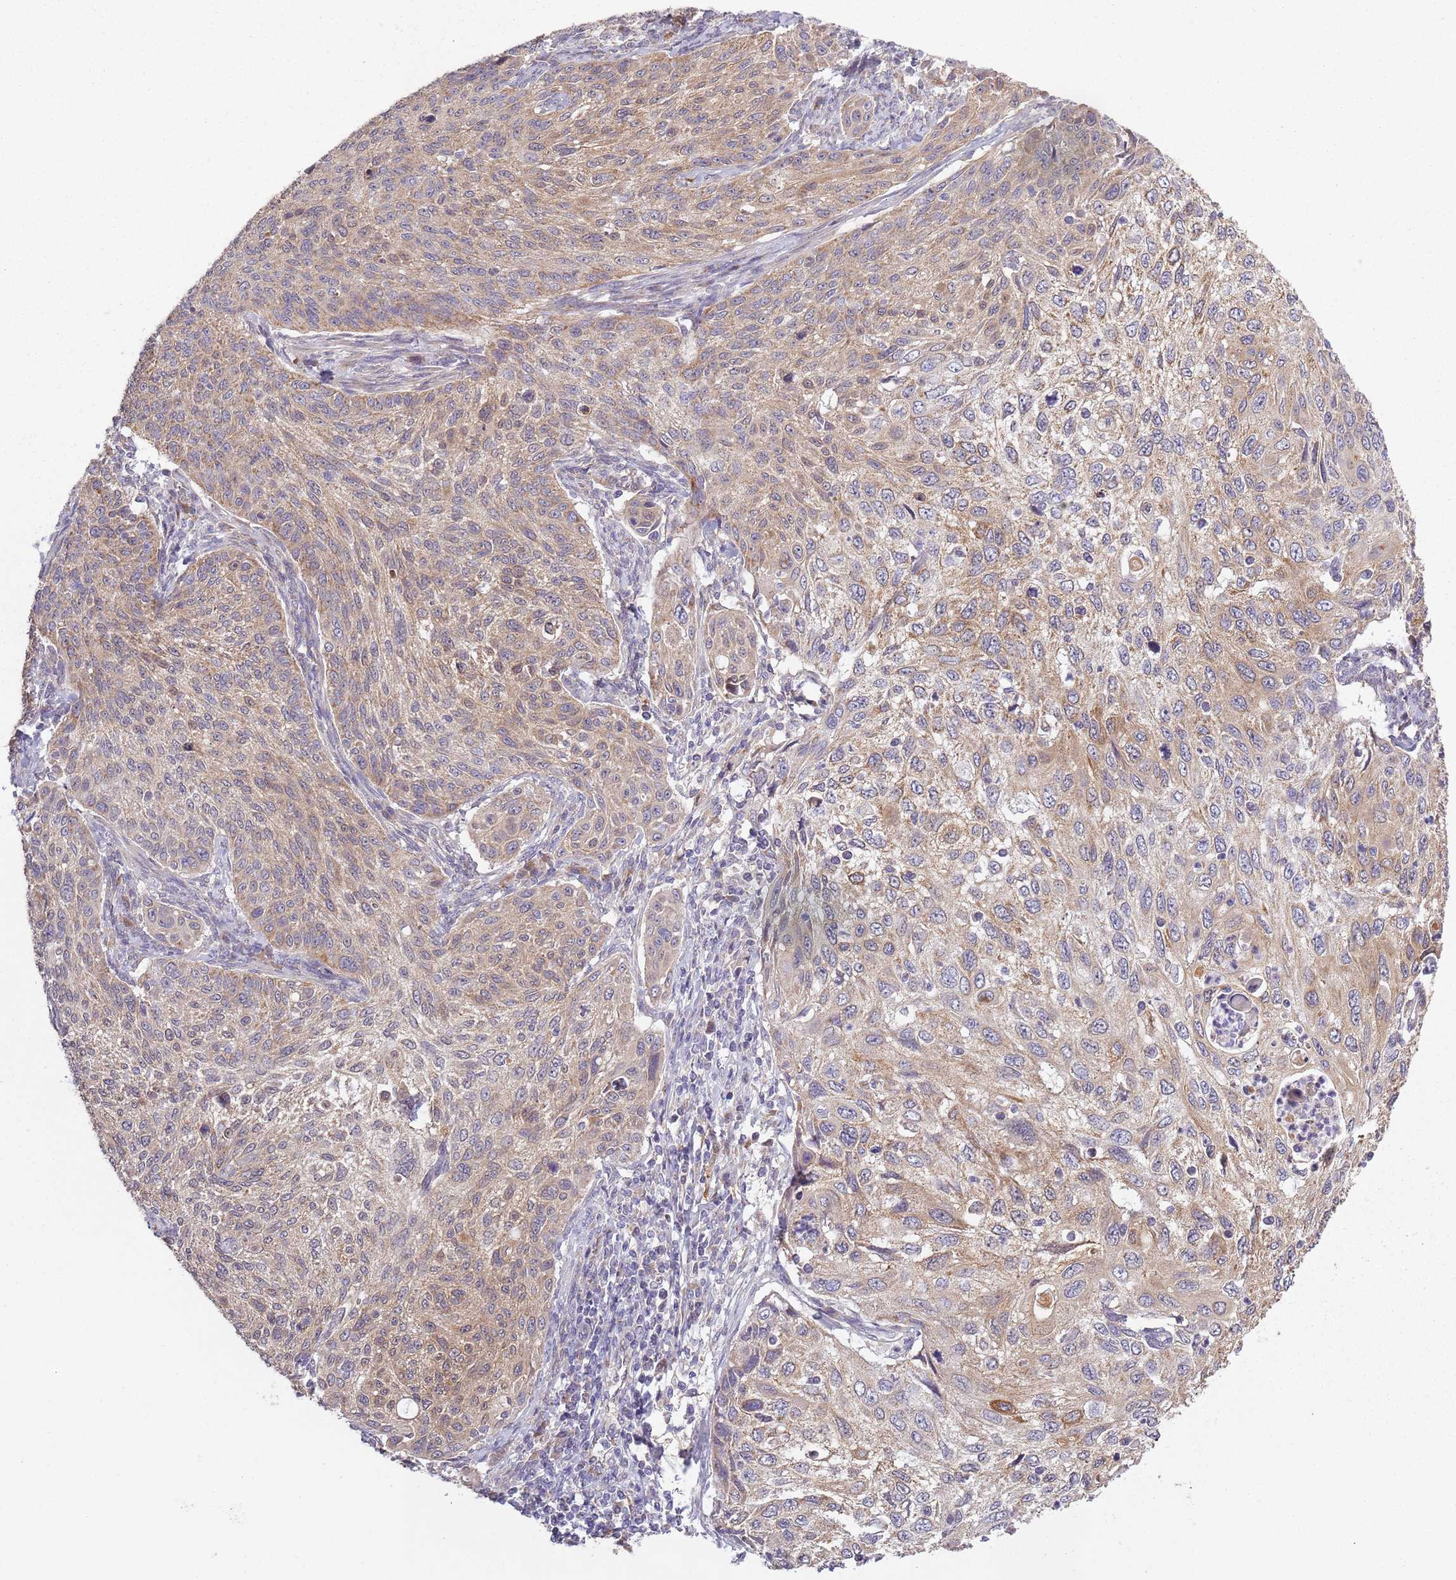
{"staining": {"intensity": "moderate", "quantity": "25%-75%", "location": "cytoplasmic/membranous"}, "tissue": "cervical cancer", "cell_type": "Tumor cells", "image_type": "cancer", "snomed": [{"axis": "morphology", "description": "Squamous cell carcinoma, NOS"}, {"axis": "topography", "description": "Cervix"}], "caption": "Protein expression analysis of cervical cancer exhibits moderate cytoplasmic/membranous expression in about 25%-75% of tumor cells.", "gene": "COQ5", "patient": {"sex": "female", "age": 70}}